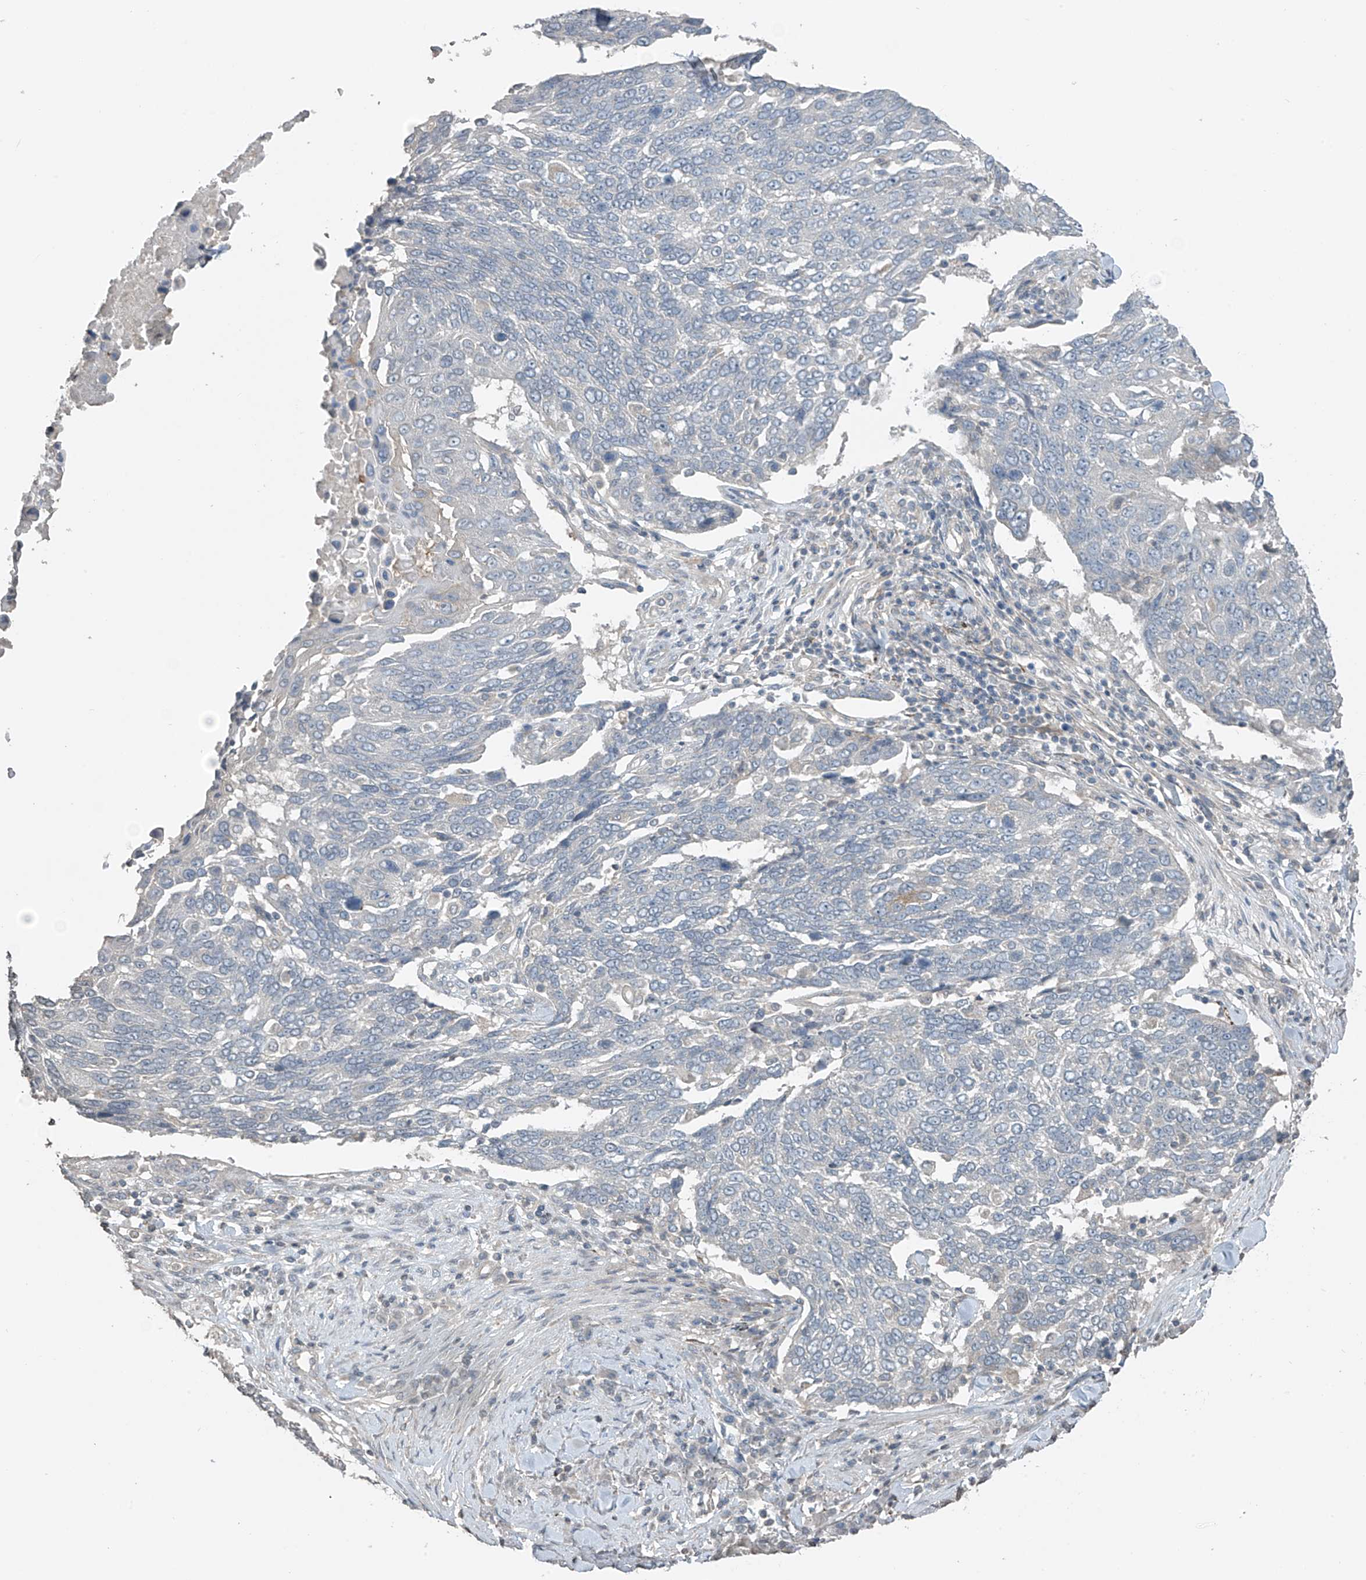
{"staining": {"intensity": "negative", "quantity": "none", "location": "none"}, "tissue": "lung cancer", "cell_type": "Tumor cells", "image_type": "cancer", "snomed": [{"axis": "morphology", "description": "Squamous cell carcinoma, NOS"}, {"axis": "topography", "description": "Lung"}], "caption": "Immunohistochemical staining of squamous cell carcinoma (lung) shows no significant positivity in tumor cells.", "gene": "HOXA11", "patient": {"sex": "male", "age": 66}}